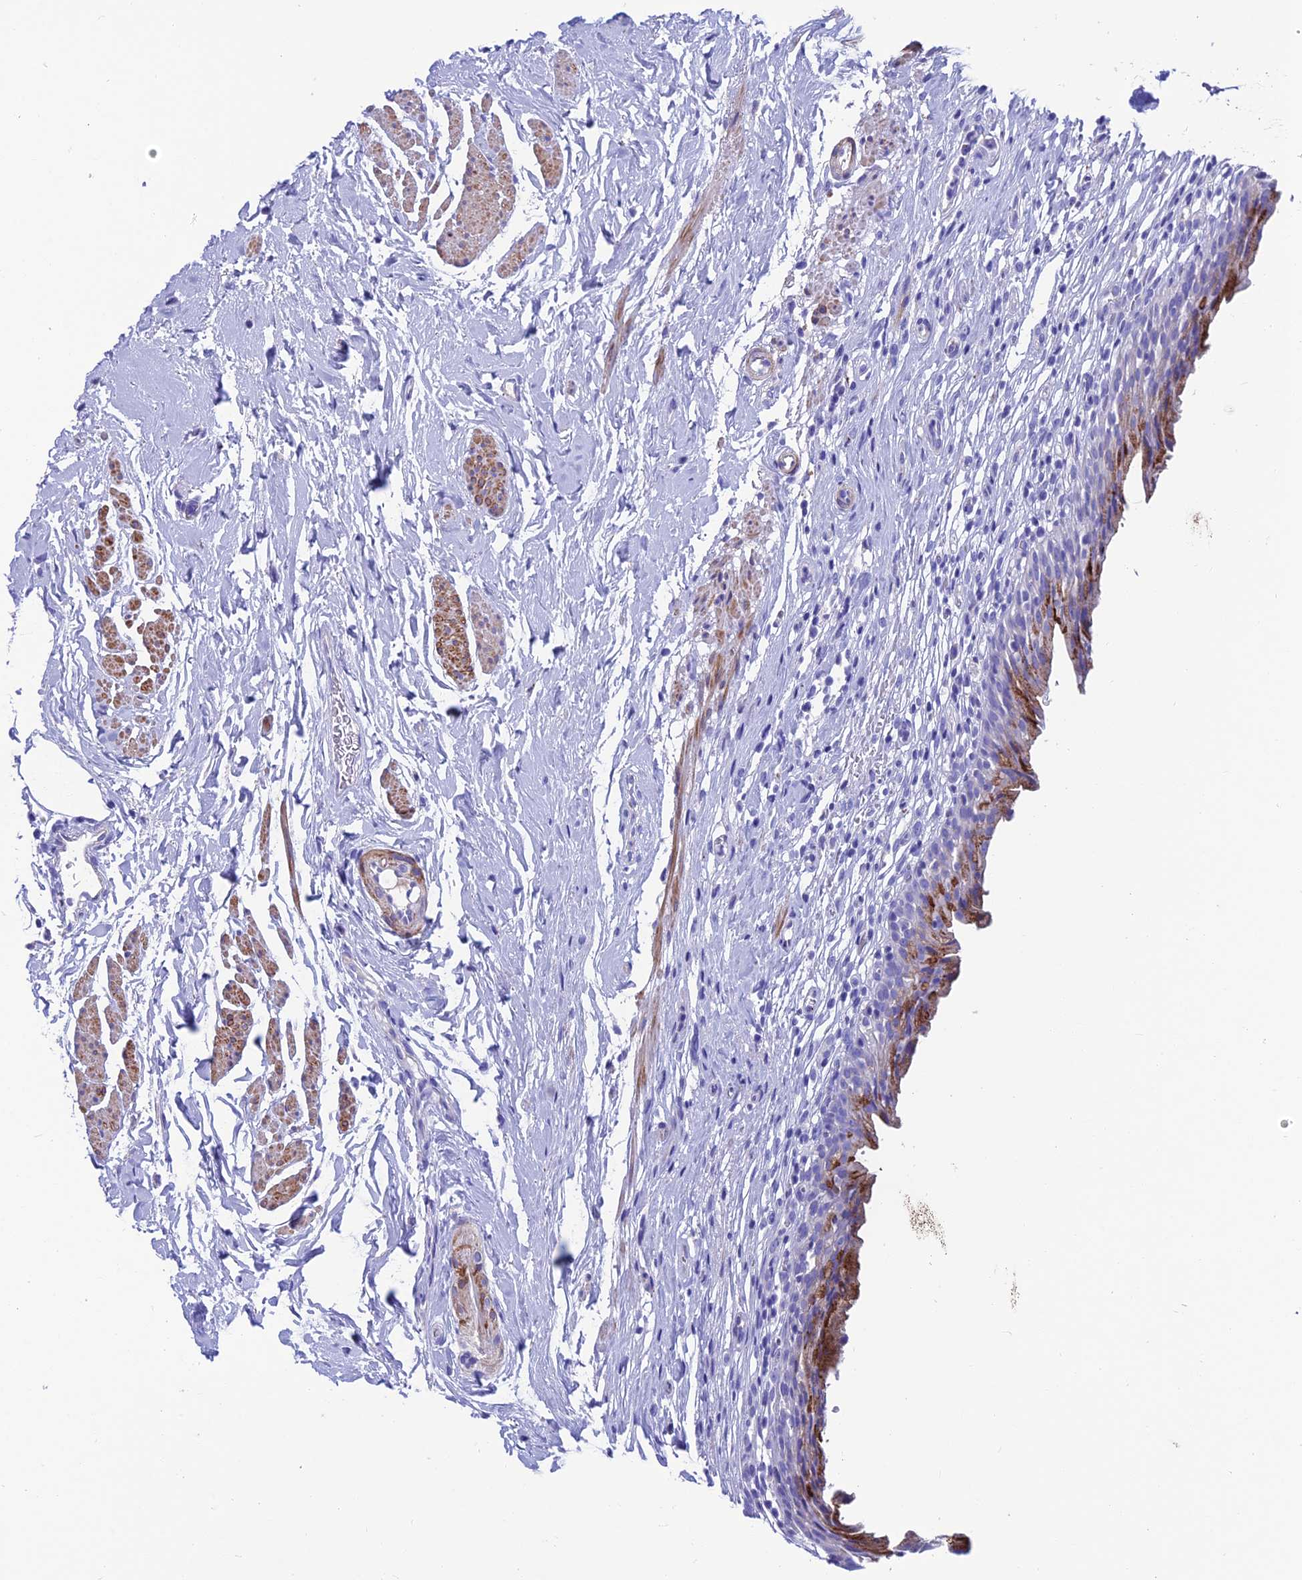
{"staining": {"intensity": "strong", "quantity": "25%-75%", "location": "cytoplasmic/membranous"}, "tissue": "urinary bladder", "cell_type": "Urothelial cells", "image_type": "normal", "snomed": [{"axis": "morphology", "description": "Normal tissue, NOS"}, {"axis": "morphology", "description": "Inflammation, NOS"}, {"axis": "topography", "description": "Urinary bladder"}], "caption": "Urinary bladder stained with DAB immunohistochemistry (IHC) demonstrates high levels of strong cytoplasmic/membranous staining in approximately 25%-75% of urothelial cells. Using DAB (3,3'-diaminobenzidine) (brown) and hematoxylin (blue) stains, captured at high magnification using brightfield microscopy.", "gene": "GNG11", "patient": {"sex": "male", "age": 63}}